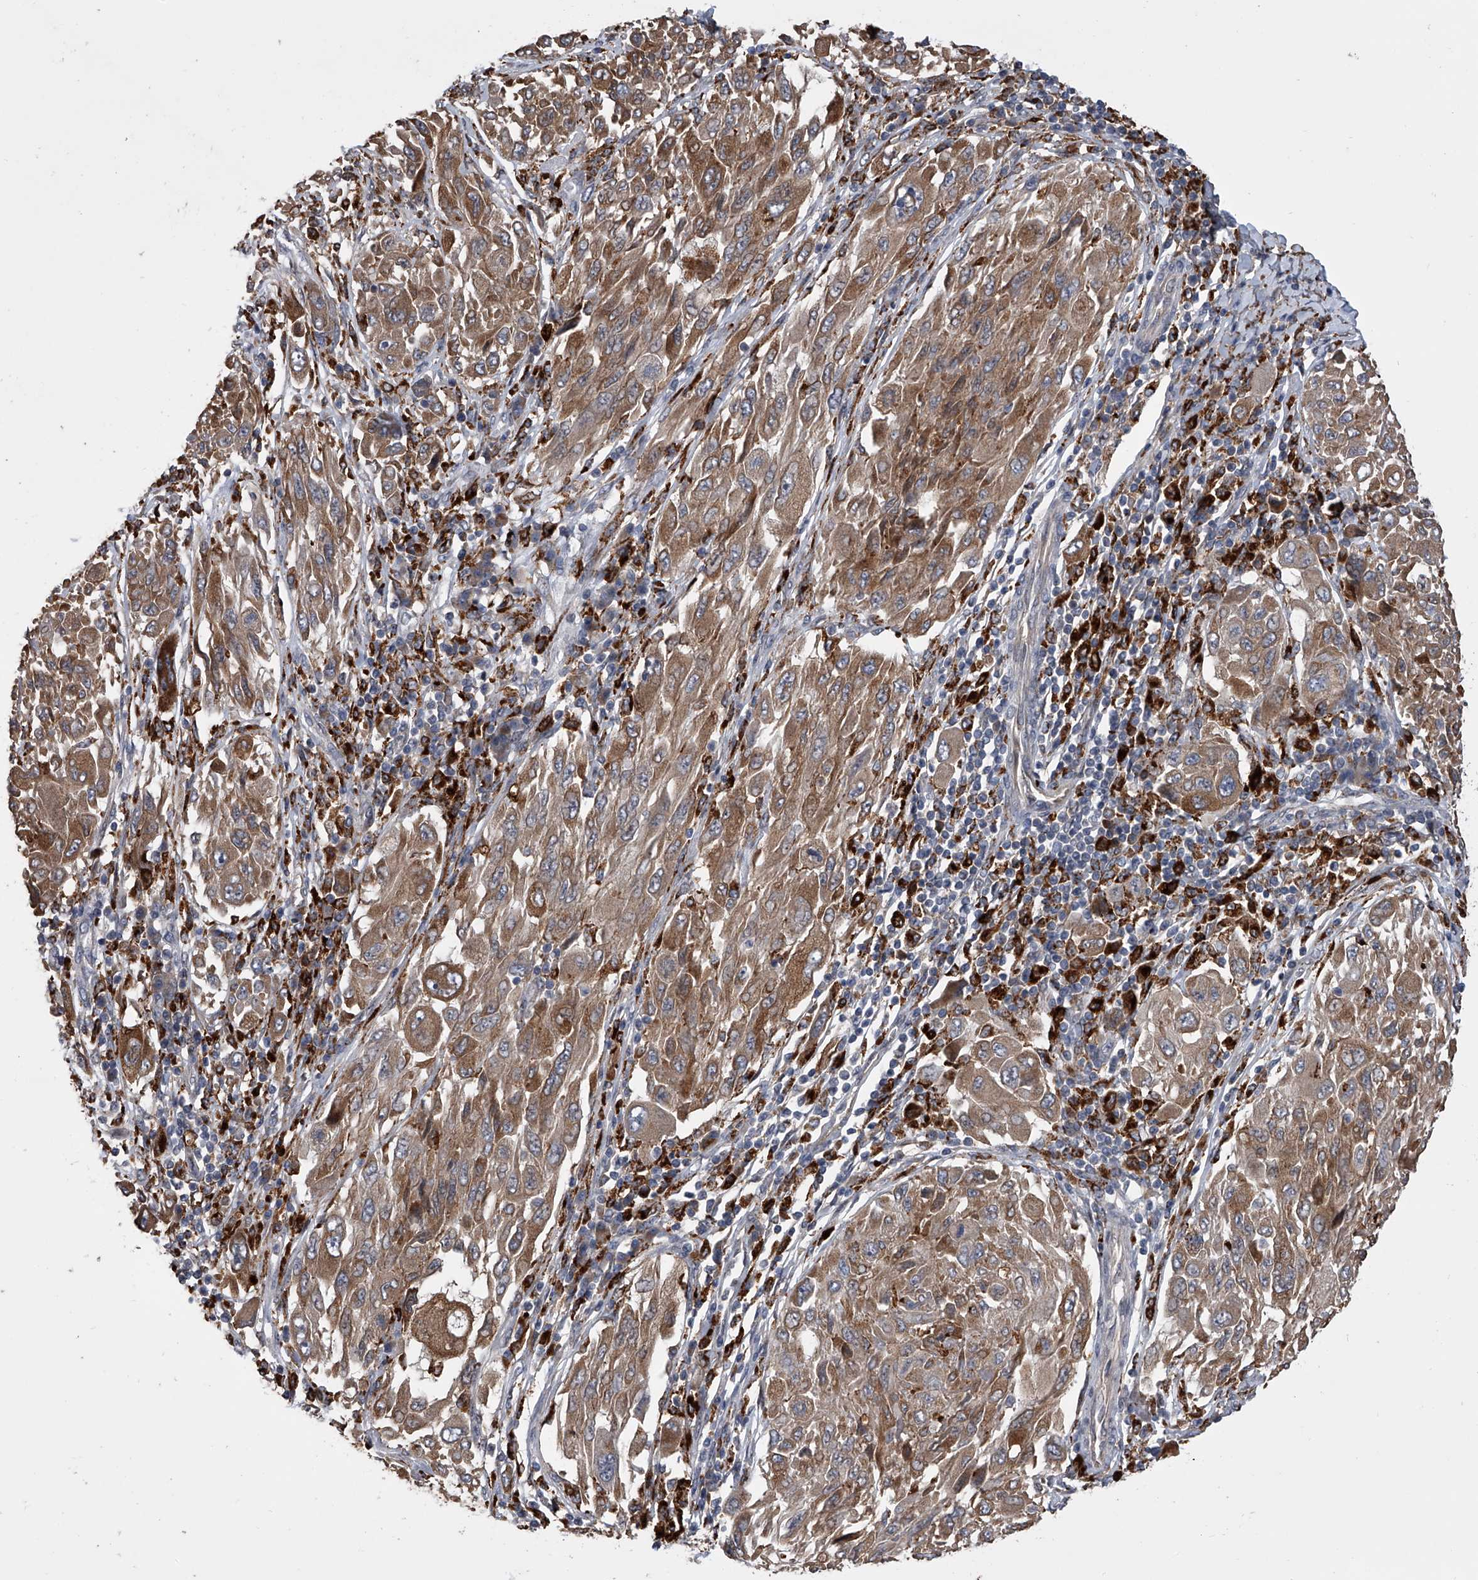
{"staining": {"intensity": "moderate", "quantity": ">75%", "location": "cytoplasmic/membranous"}, "tissue": "melanoma", "cell_type": "Tumor cells", "image_type": "cancer", "snomed": [{"axis": "morphology", "description": "Malignant melanoma, NOS"}, {"axis": "topography", "description": "Skin"}], "caption": "Protein staining of melanoma tissue shows moderate cytoplasmic/membranous staining in approximately >75% of tumor cells.", "gene": "TRIM8", "patient": {"sex": "female", "age": 91}}